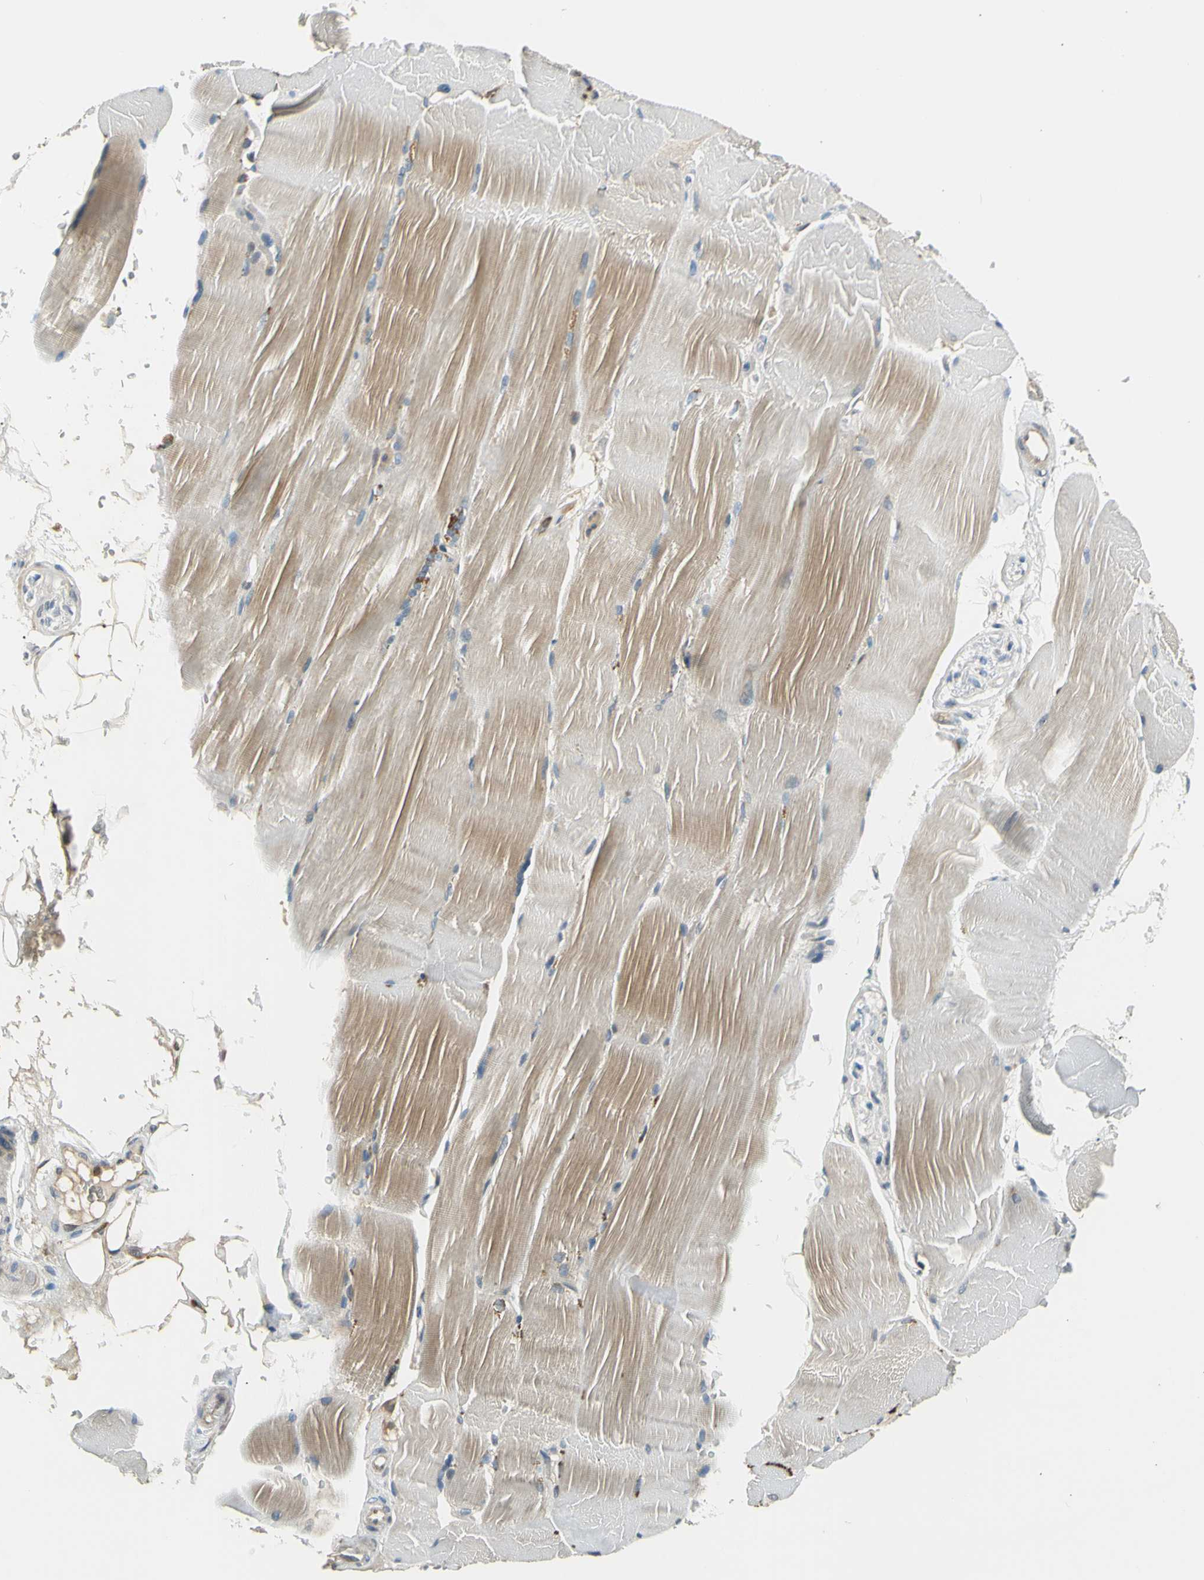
{"staining": {"intensity": "moderate", "quantity": ">75%", "location": "cytoplasmic/membranous"}, "tissue": "skeletal muscle", "cell_type": "Myocytes", "image_type": "normal", "snomed": [{"axis": "morphology", "description": "Normal tissue, NOS"}, {"axis": "topography", "description": "Skin"}, {"axis": "topography", "description": "Skeletal muscle"}], "caption": "DAB (3,3'-diaminobenzidine) immunohistochemical staining of unremarkable human skeletal muscle reveals moderate cytoplasmic/membranous protein staining in about >75% of myocytes. The protein is stained brown, and the nuclei are stained in blue (DAB (3,3'-diaminobenzidine) IHC with brightfield microscopy, high magnification).", "gene": "NPHP3", "patient": {"sex": "male", "age": 83}}